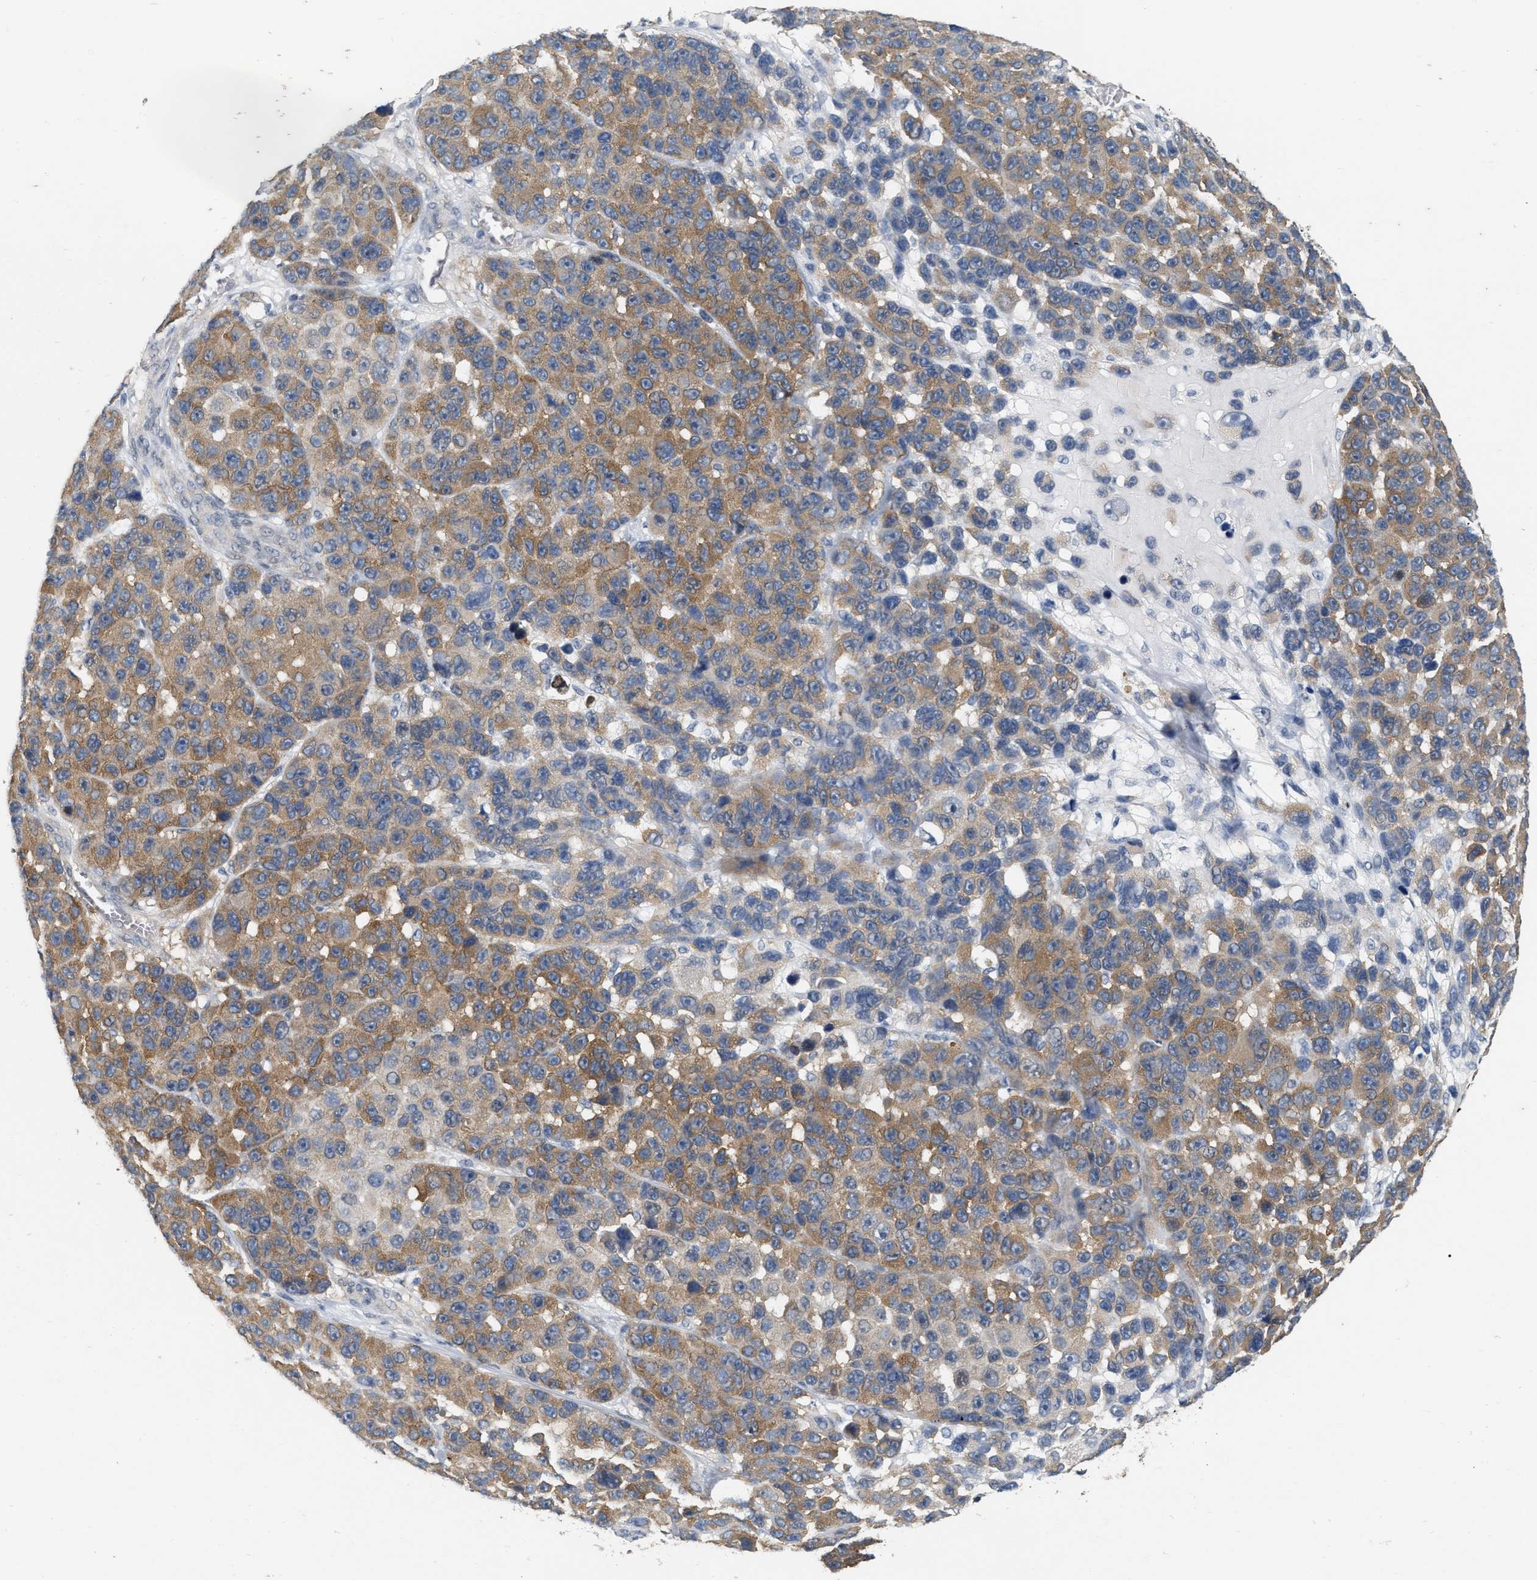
{"staining": {"intensity": "moderate", "quantity": ">75%", "location": "cytoplasmic/membranous"}, "tissue": "melanoma", "cell_type": "Tumor cells", "image_type": "cancer", "snomed": [{"axis": "morphology", "description": "Malignant melanoma, NOS"}, {"axis": "topography", "description": "Skin"}], "caption": "This micrograph displays IHC staining of malignant melanoma, with medium moderate cytoplasmic/membranous expression in about >75% of tumor cells.", "gene": "RUVBL1", "patient": {"sex": "male", "age": 53}}